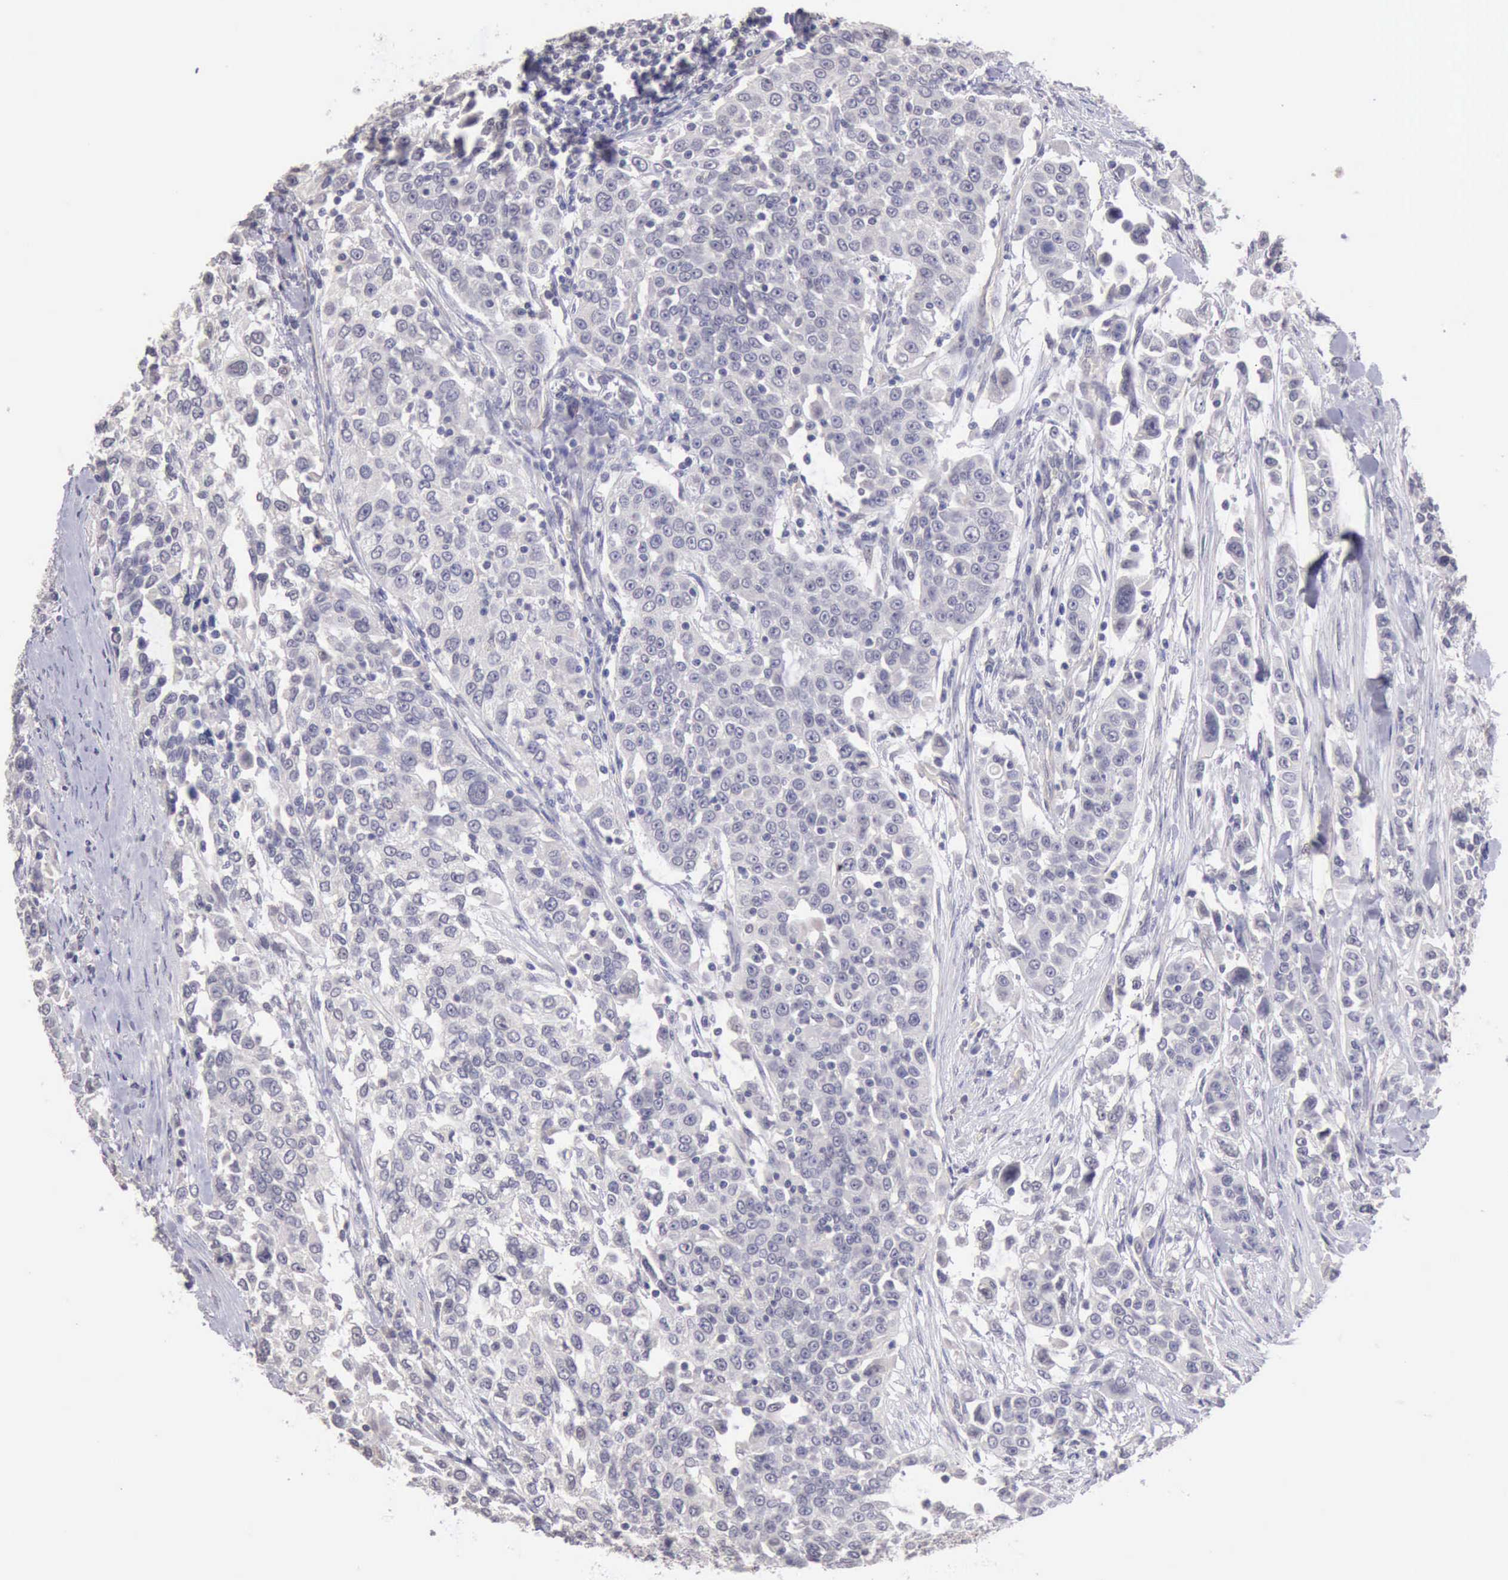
{"staining": {"intensity": "negative", "quantity": "none", "location": "none"}, "tissue": "urothelial cancer", "cell_type": "Tumor cells", "image_type": "cancer", "snomed": [{"axis": "morphology", "description": "Urothelial carcinoma, High grade"}, {"axis": "topography", "description": "Urinary bladder"}], "caption": "Human urothelial carcinoma (high-grade) stained for a protein using IHC displays no expression in tumor cells.", "gene": "KCND1", "patient": {"sex": "female", "age": 80}}